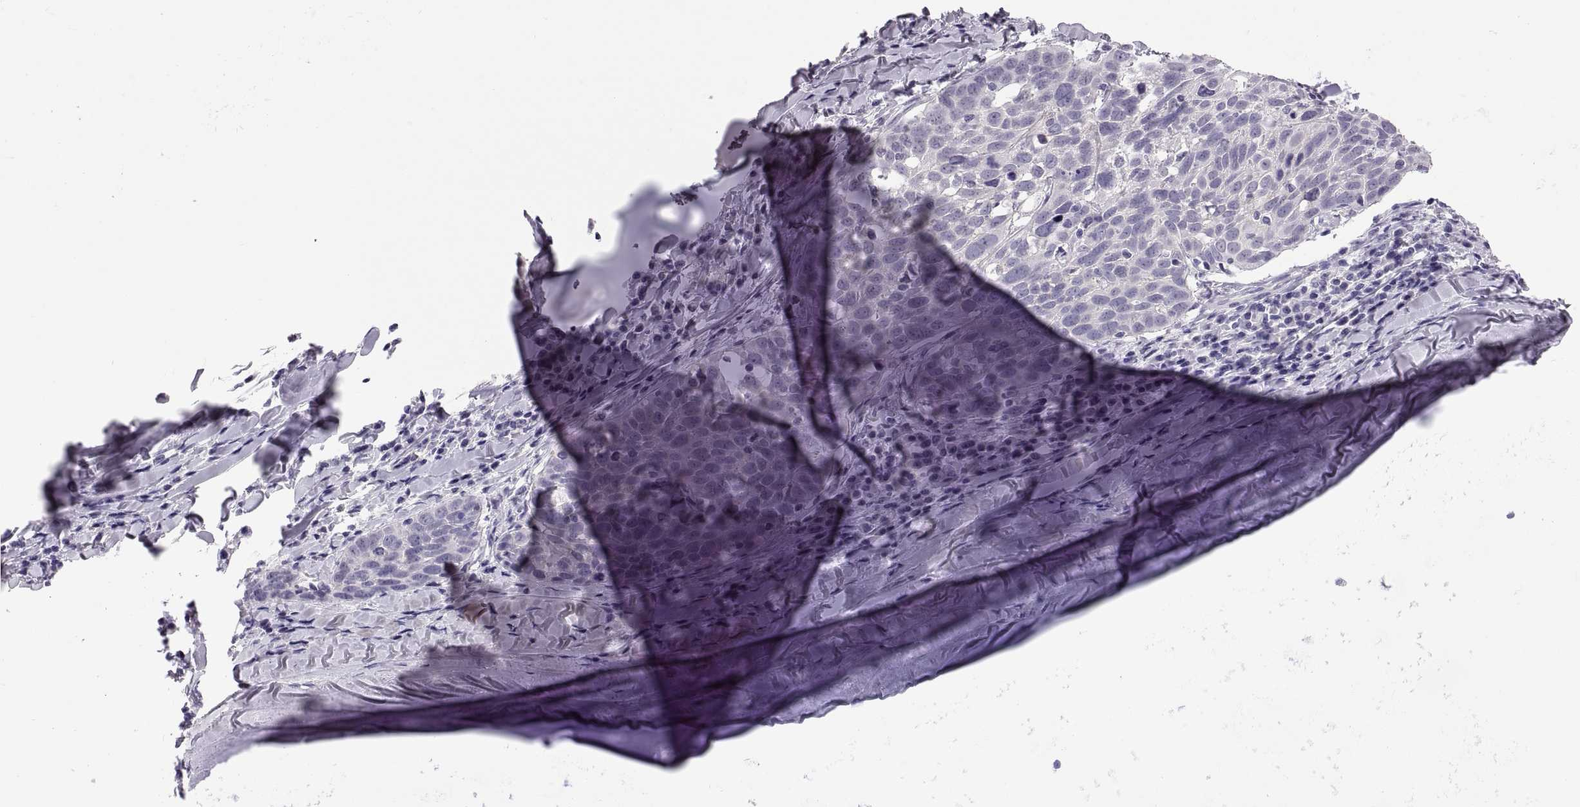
{"staining": {"intensity": "negative", "quantity": "none", "location": "none"}, "tissue": "lung cancer", "cell_type": "Tumor cells", "image_type": "cancer", "snomed": [{"axis": "morphology", "description": "Squamous cell carcinoma, NOS"}, {"axis": "topography", "description": "Lung"}], "caption": "DAB immunohistochemical staining of lung squamous cell carcinoma exhibits no significant staining in tumor cells.", "gene": "QRICH2", "patient": {"sex": "male", "age": 57}}